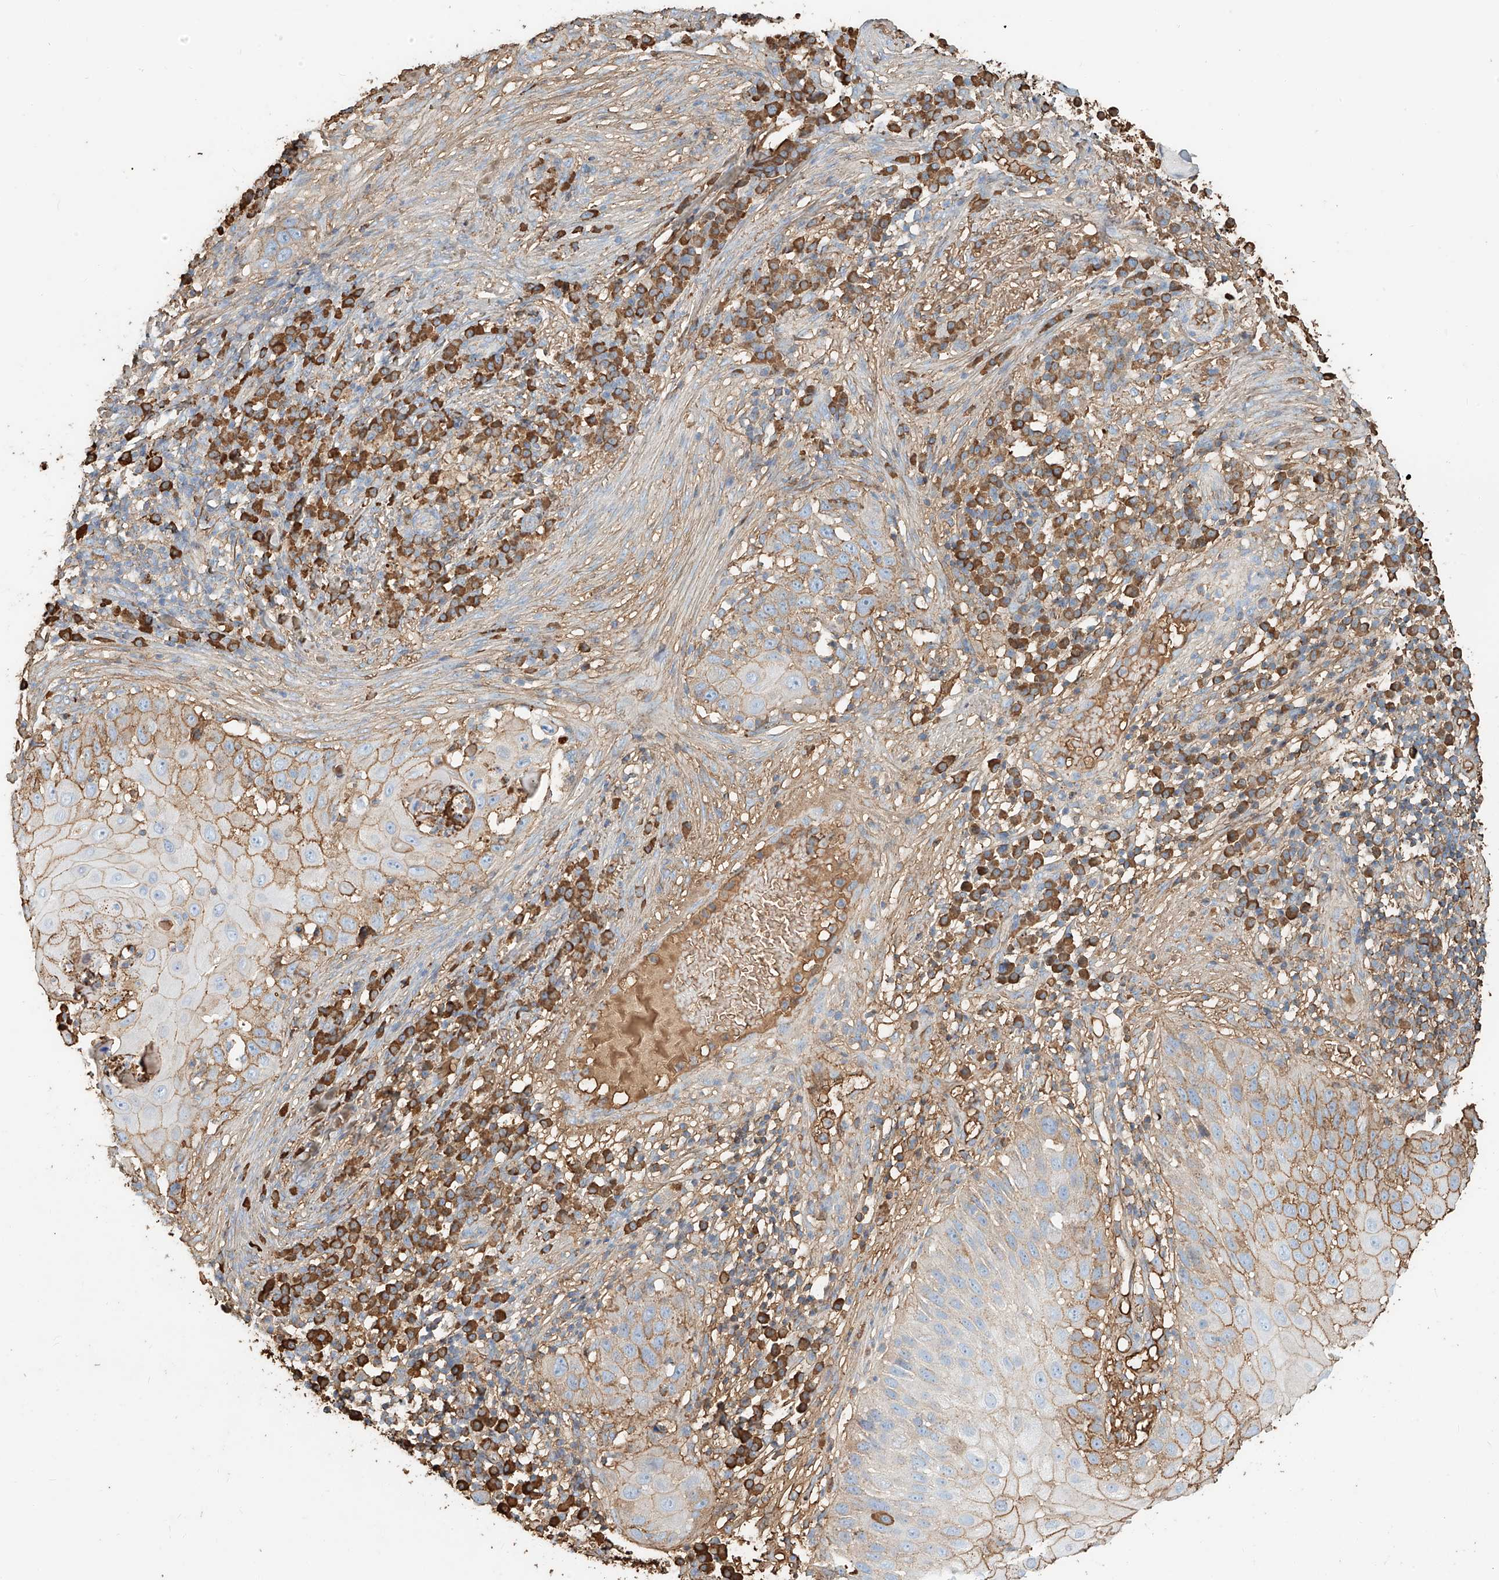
{"staining": {"intensity": "moderate", "quantity": ">75%", "location": "cytoplasmic/membranous"}, "tissue": "skin cancer", "cell_type": "Tumor cells", "image_type": "cancer", "snomed": [{"axis": "morphology", "description": "Squamous cell carcinoma, NOS"}, {"axis": "topography", "description": "Skin"}], "caption": "A micrograph showing moderate cytoplasmic/membranous positivity in about >75% of tumor cells in skin cancer, as visualized by brown immunohistochemical staining.", "gene": "ZFP30", "patient": {"sex": "female", "age": 44}}